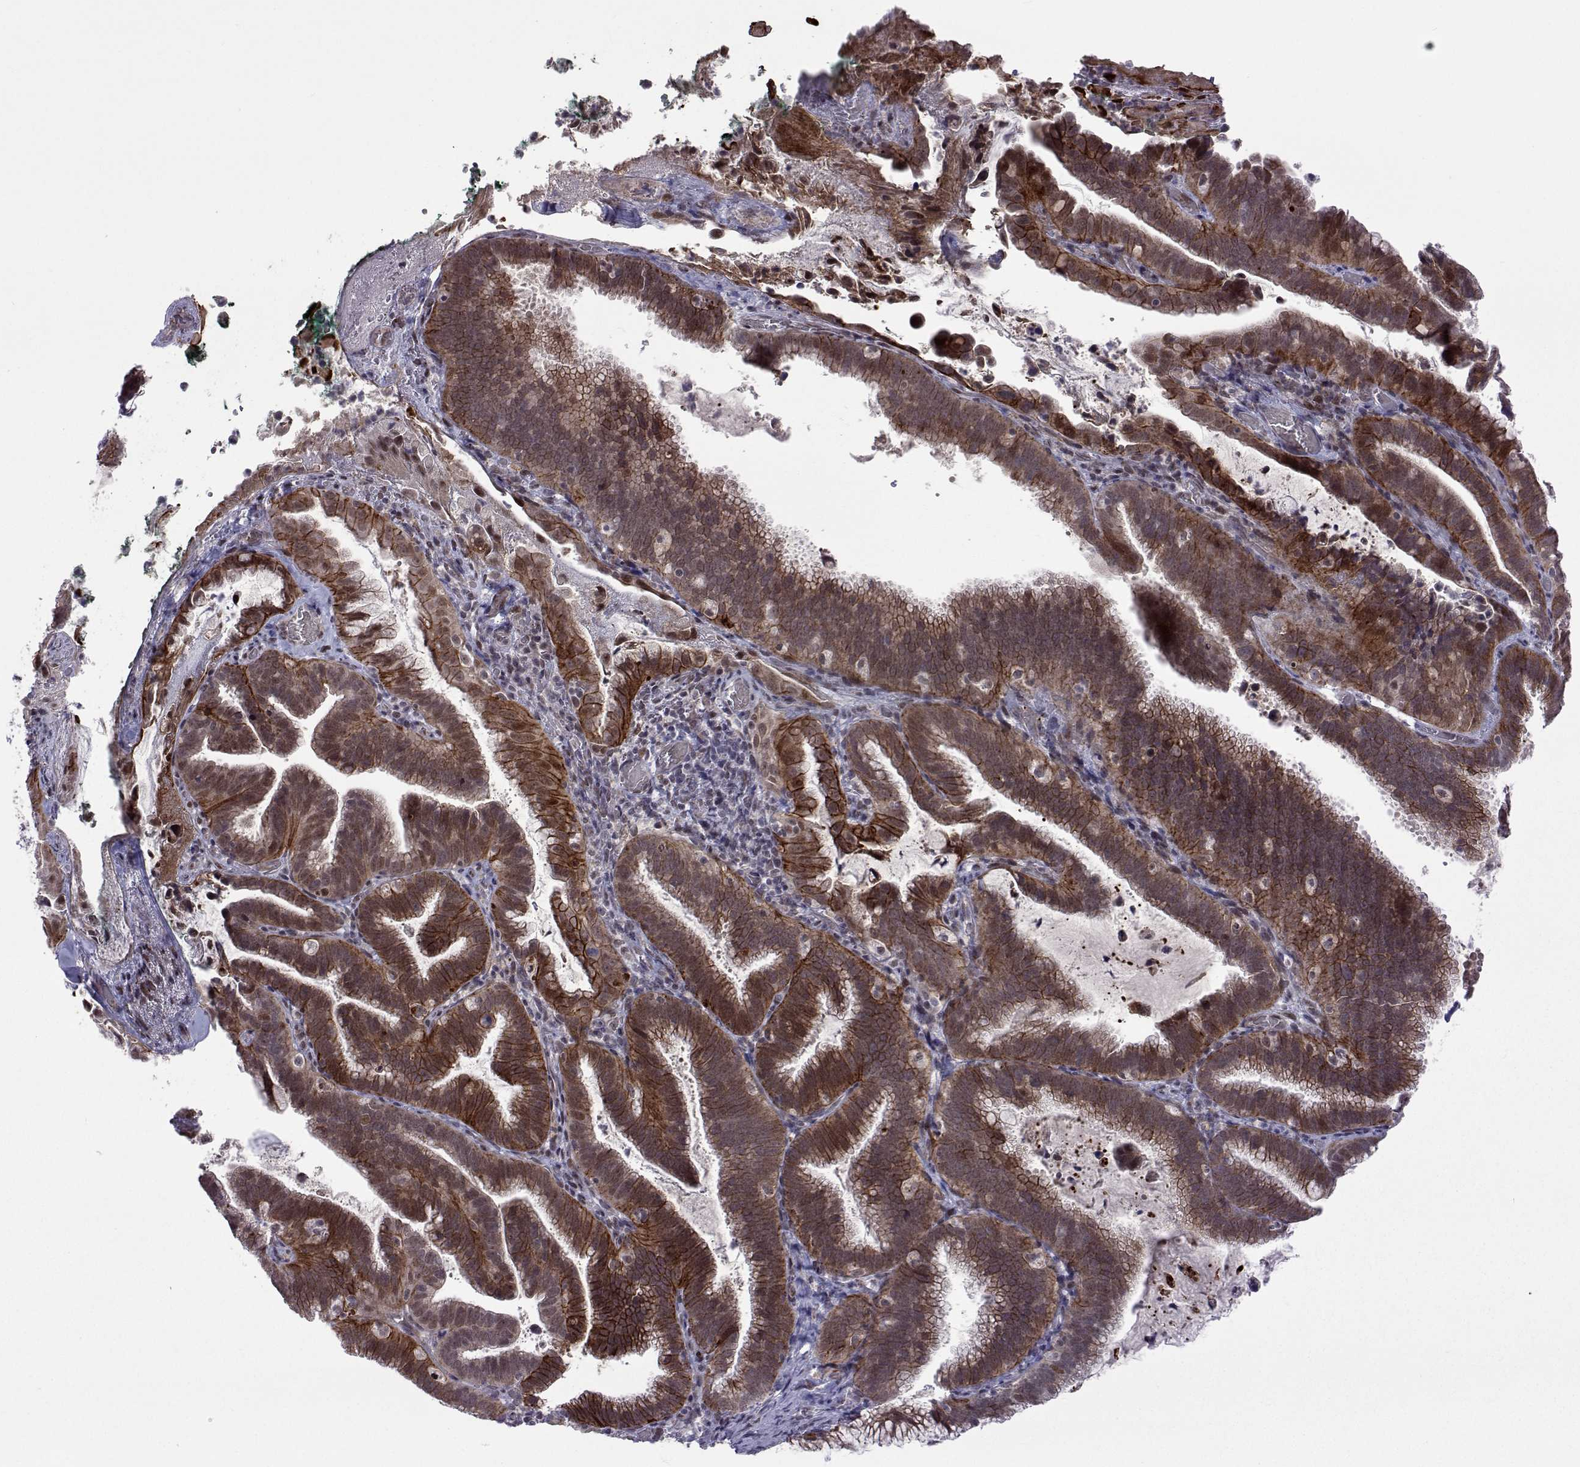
{"staining": {"intensity": "moderate", "quantity": ">75%", "location": "cytoplasmic/membranous,nuclear"}, "tissue": "cervical cancer", "cell_type": "Tumor cells", "image_type": "cancer", "snomed": [{"axis": "morphology", "description": "Adenocarcinoma, NOS"}, {"axis": "topography", "description": "Cervix"}], "caption": "Immunohistochemical staining of cervical cancer (adenocarcinoma) reveals medium levels of moderate cytoplasmic/membranous and nuclear protein staining in approximately >75% of tumor cells.", "gene": "EFCAB3", "patient": {"sex": "female", "age": 61}}